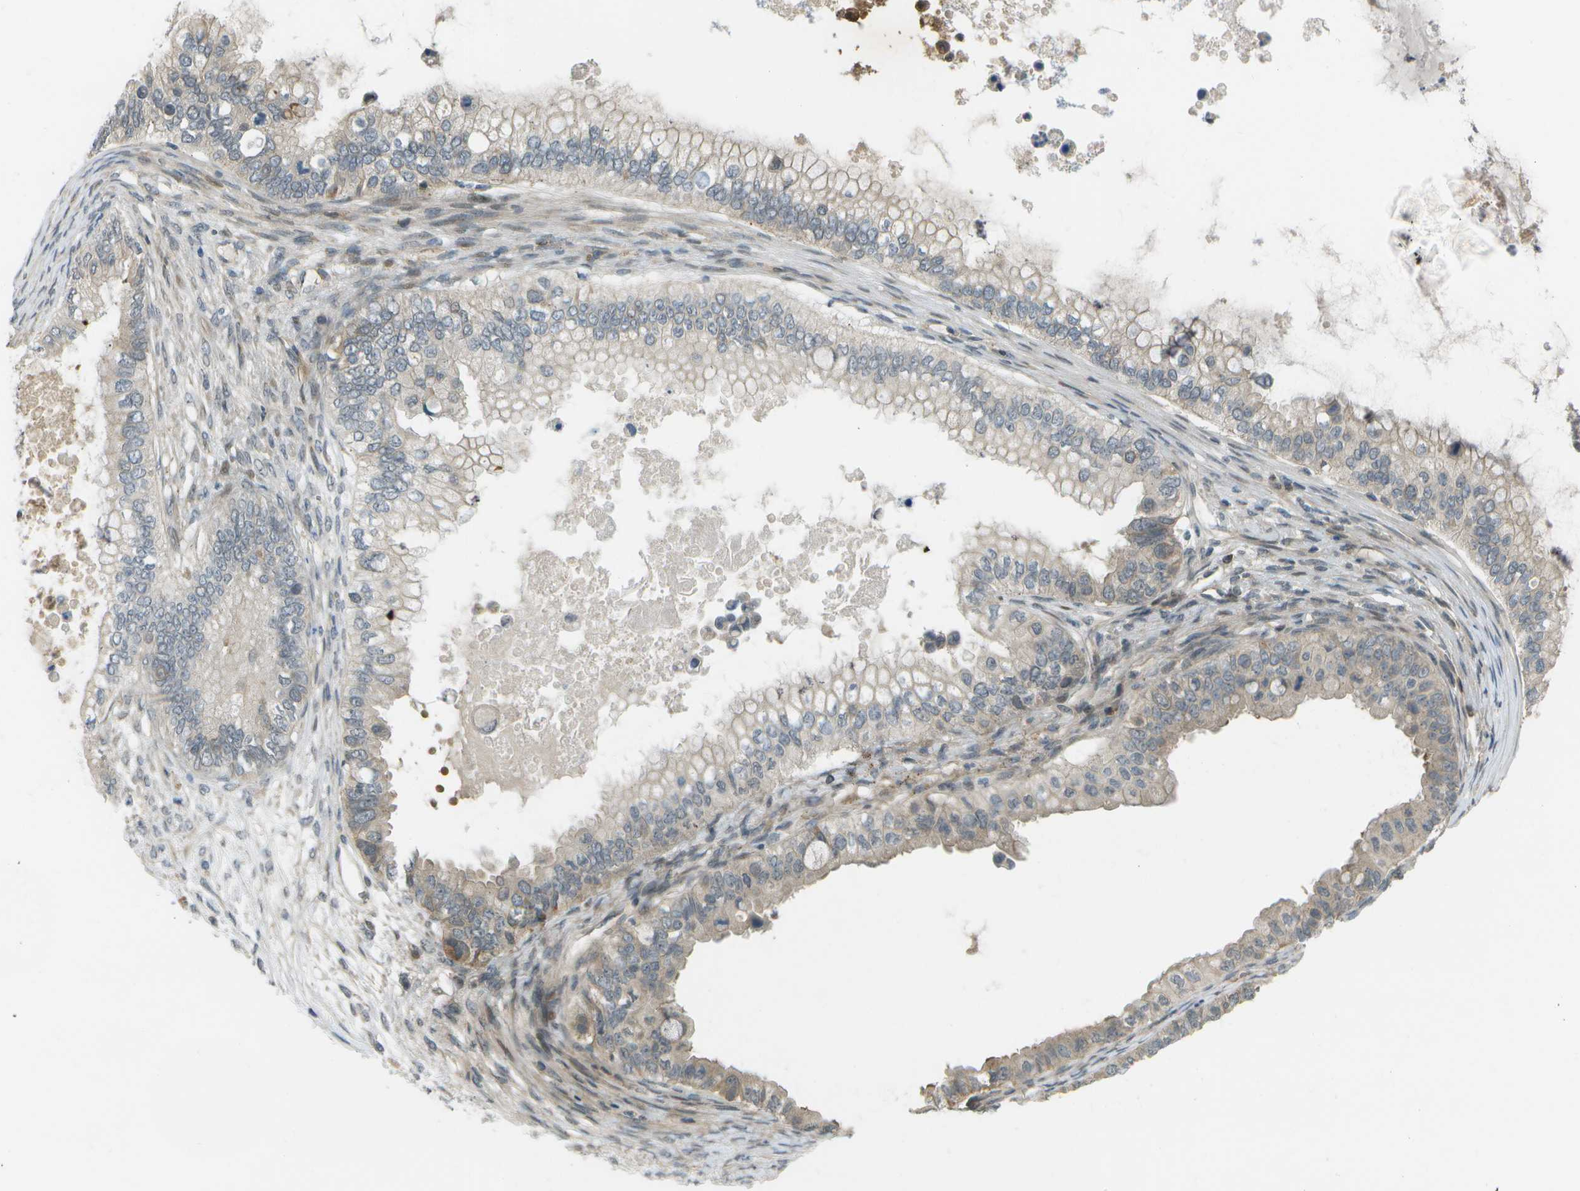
{"staining": {"intensity": "weak", "quantity": ">75%", "location": "cytoplasmic/membranous,nuclear"}, "tissue": "ovarian cancer", "cell_type": "Tumor cells", "image_type": "cancer", "snomed": [{"axis": "morphology", "description": "Cystadenocarcinoma, mucinous, NOS"}, {"axis": "topography", "description": "Ovary"}], "caption": "Immunohistochemistry photomicrograph of ovarian mucinous cystadenocarcinoma stained for a protein (brown), which reveals low levels of weak cytoplasmic/membranous and nuclear positivity in approximately >75% of tumor cells.", "gene": "WNK2", "patient": {"sex": "female", "age": 80}}